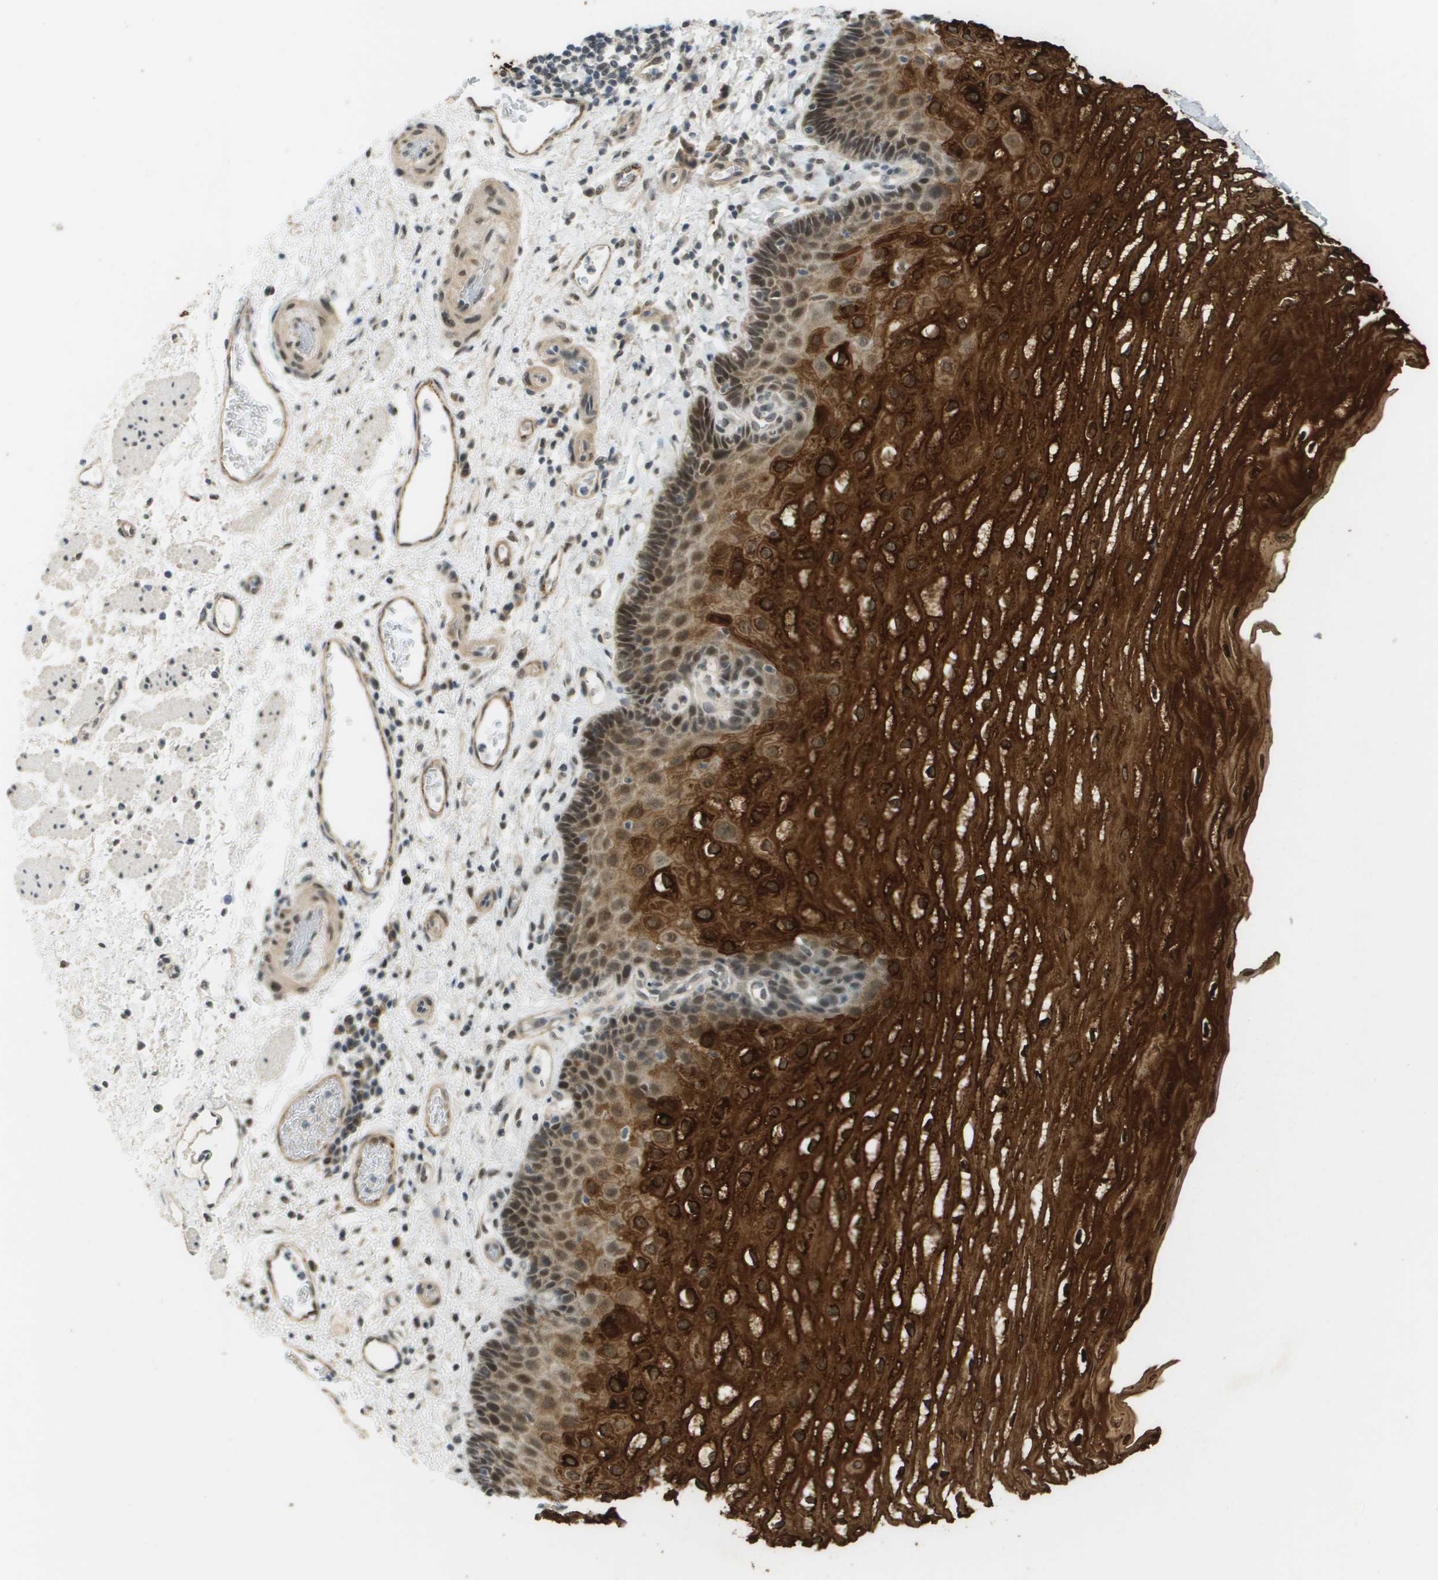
{"staining": {"intensity": "strong", "quantity": ">75%", "location": "cytoplasmic/membranous,nuclear"}, "tissue": "esophagus", "cell_type": "Squamous epithelial cells", "image_type": "normal", "snomed": [{"axis": "morphology", "description": "Normal tissue, NOS"}, {"axis": "topography", "description": "Esophagus"}], "caption": "Immunohistochemistry (IHC) micrograph of unremarkable esophagus: human esophagus stained using immunohistochemistry exhibits high levels of strong protein expression localized specifically in the cytoplasmic/membranous,nuclear of squamous epithelial cells, appearing as a cytoplasmic/membranous,nuclear brown color.", "gene": "ARID1B", "patient": {"sex": "male", "age": 54}}